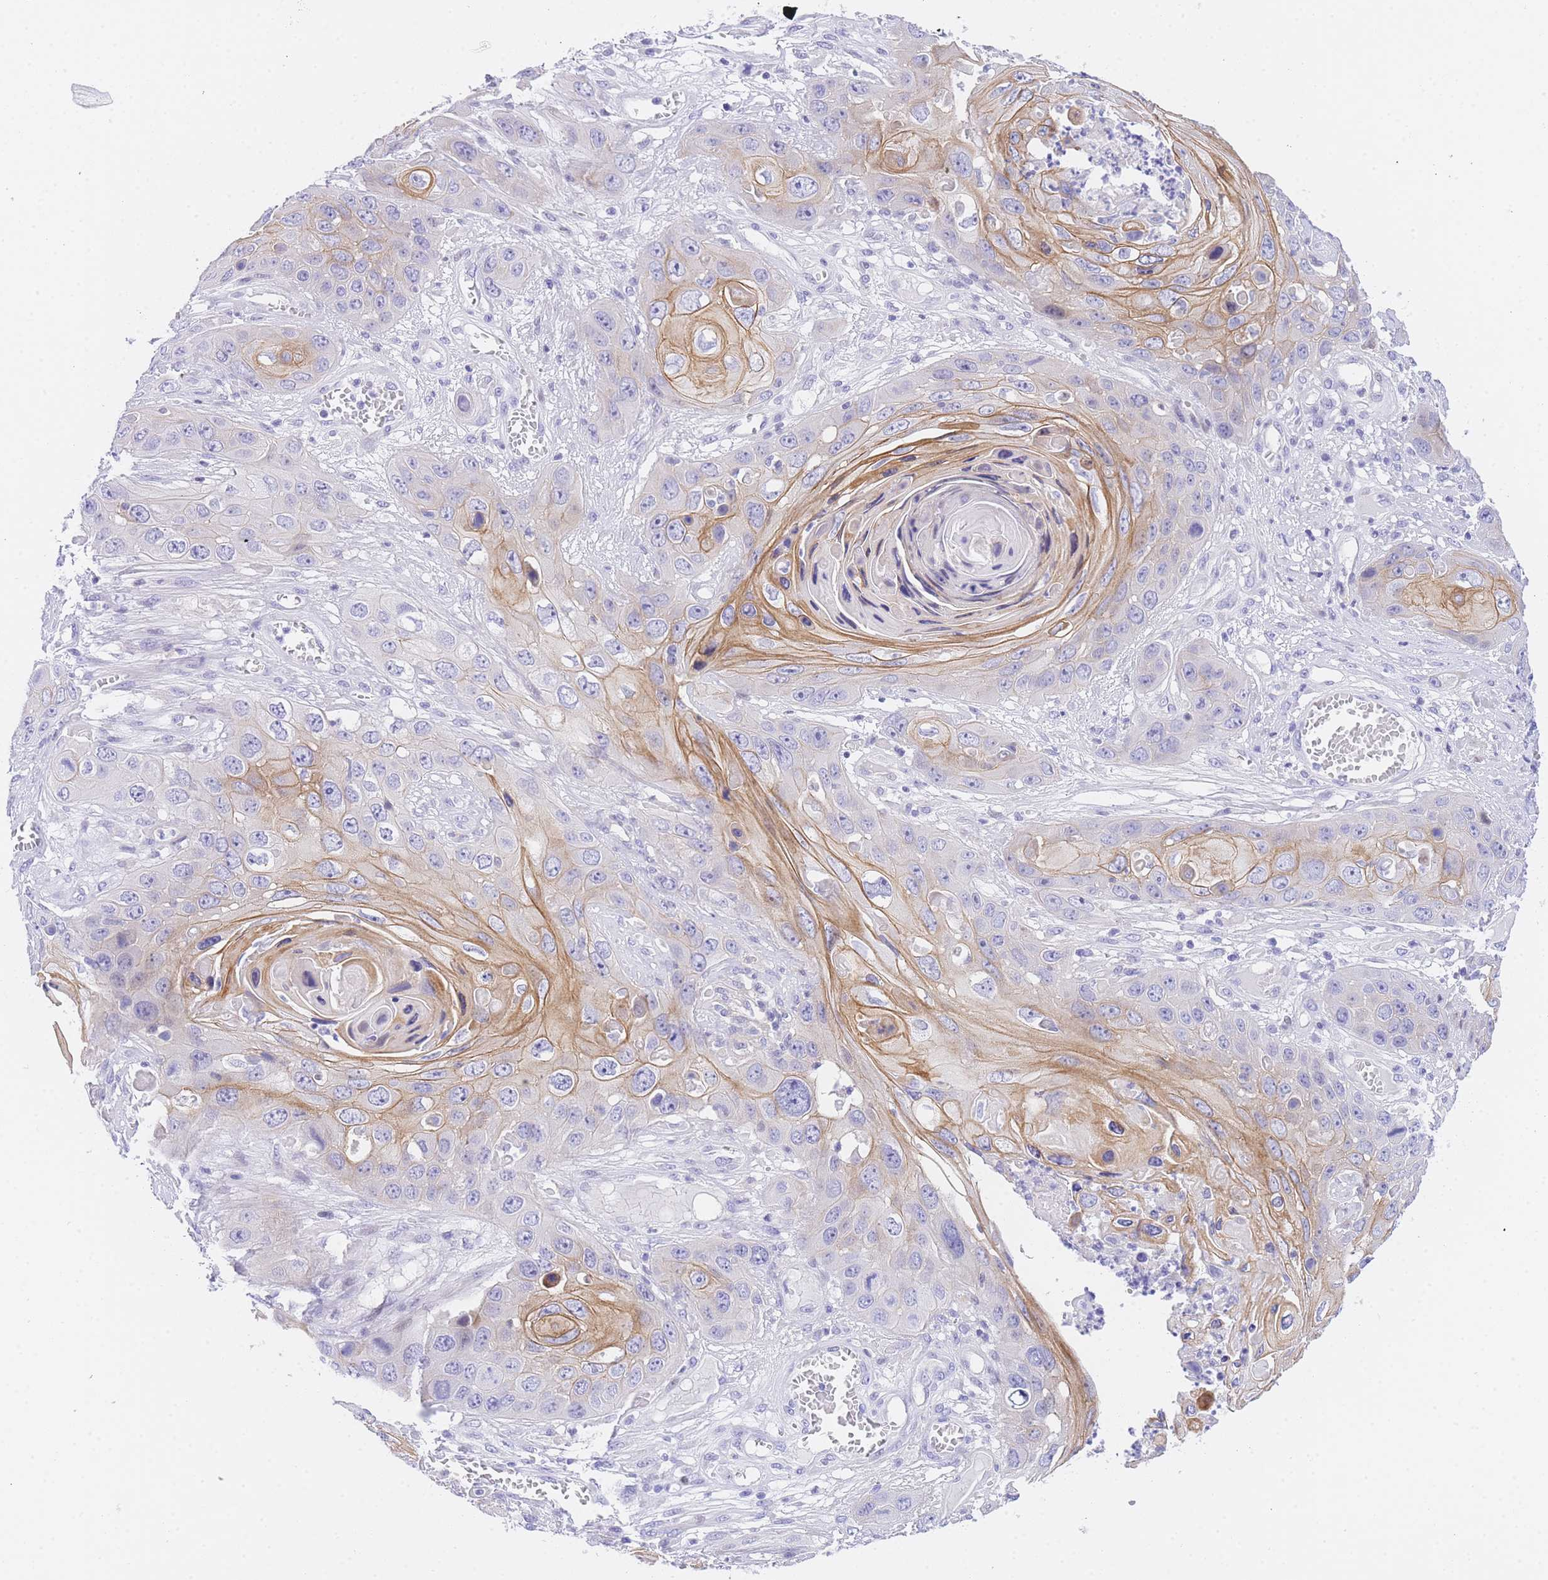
{"staining": {"intensity": "moderate", "quantity": "<25%", "location": "cytoplasmic/membranous"}, "tissue": "skin cancer", "cell_type": "Tumor cells", "image_type": "cancer", "snomed": [{"axis": "morphology", "description": "Squamous cell carcinoma, NOS"}, {"axis": "topography", "description": "Skin"}], "caption": "About <25% of tumor cells in squamous cell carcinoma (skin) reveal moderate cytoplasmic/membranous protein staining as visualized by brown immunohistochemical staining.", "gene": "TIFAB", "patient": {"sex": "male", "age": 55}}